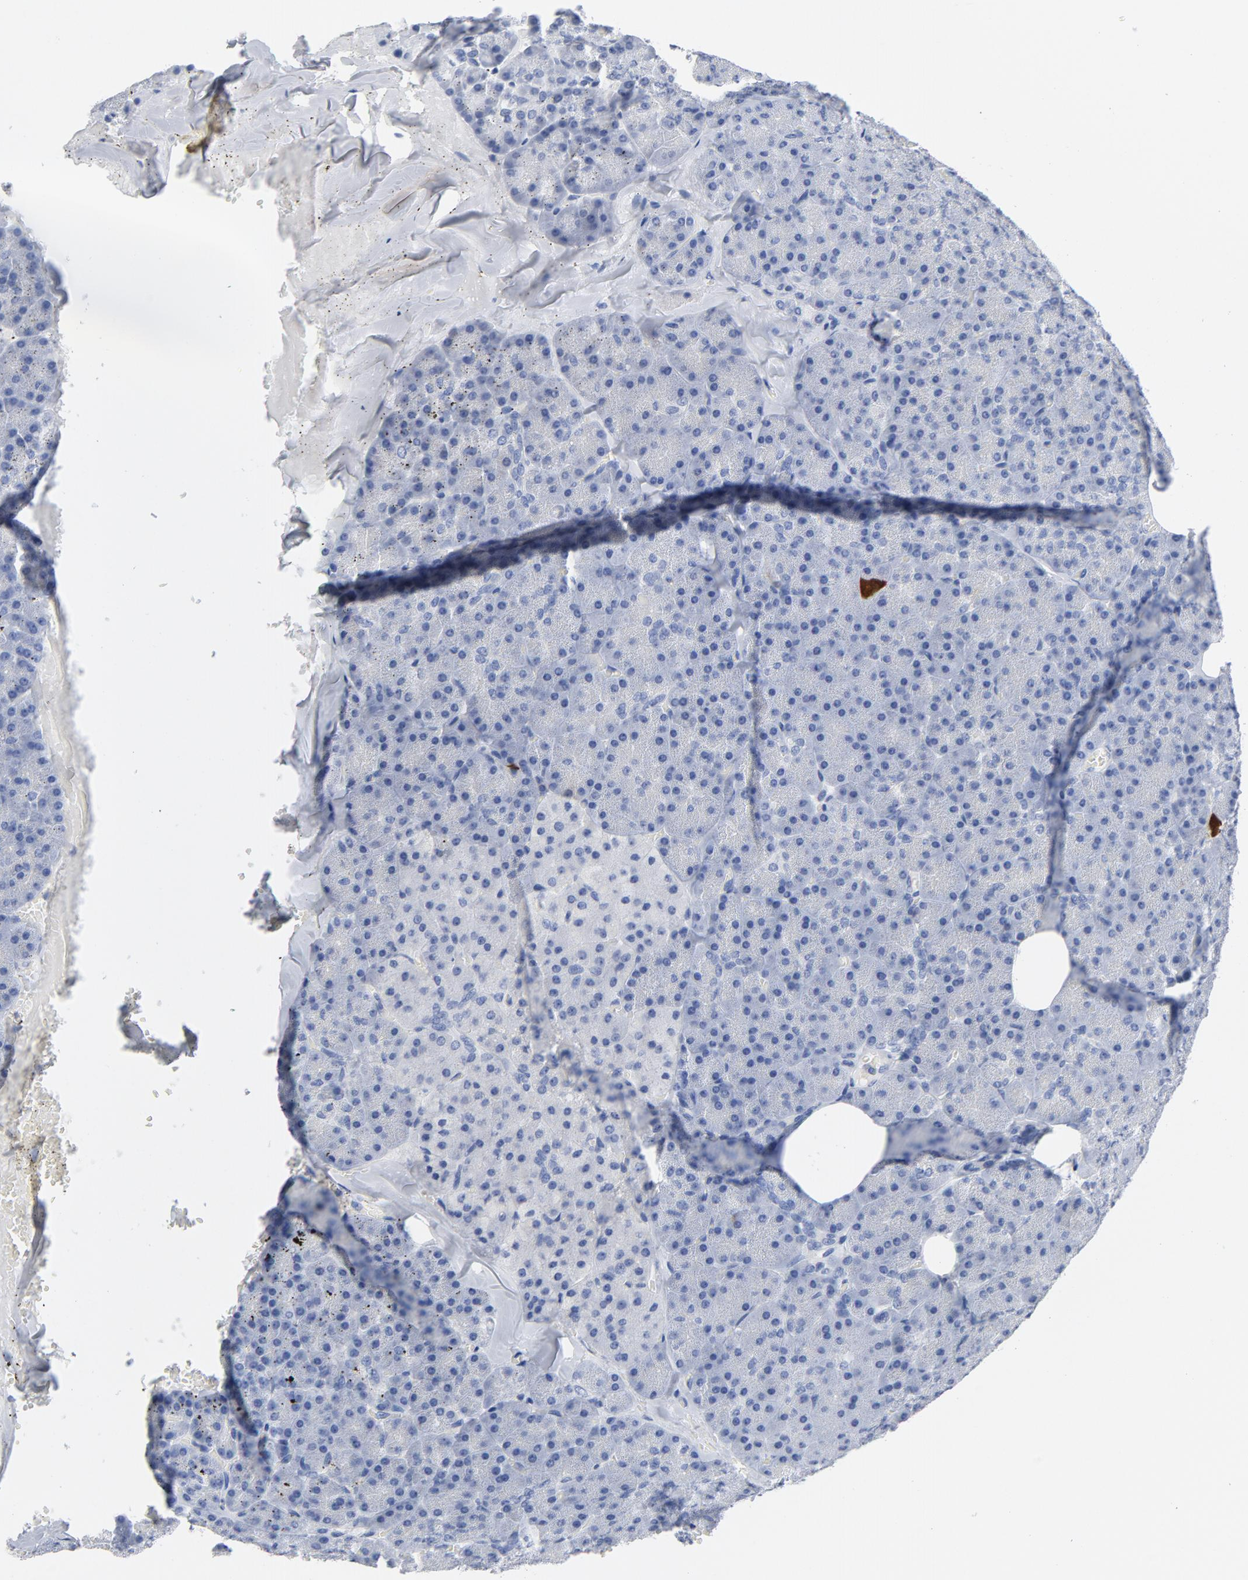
{"staining": {"intensity": "negative", "quantity": "none", "location": "none"}, "tissue": "pancreas", "cell_type": "Exocrine glandular cells", "image_type": "normal", "snomed": [{"axis": "morphology", "description": "Normal tissue, NOS"}, {"axis": "topography", "description": "Pancreas"}], "caption": "High power microscopy micrograph of an IHC micrograph of benign pancreas, revealing no significant positivity in exocrine glandular cells. (DAB IHC with hematoxylin counter stain).", "gene": "CDC20", "patient": {"sex": "female", "age": 35}}